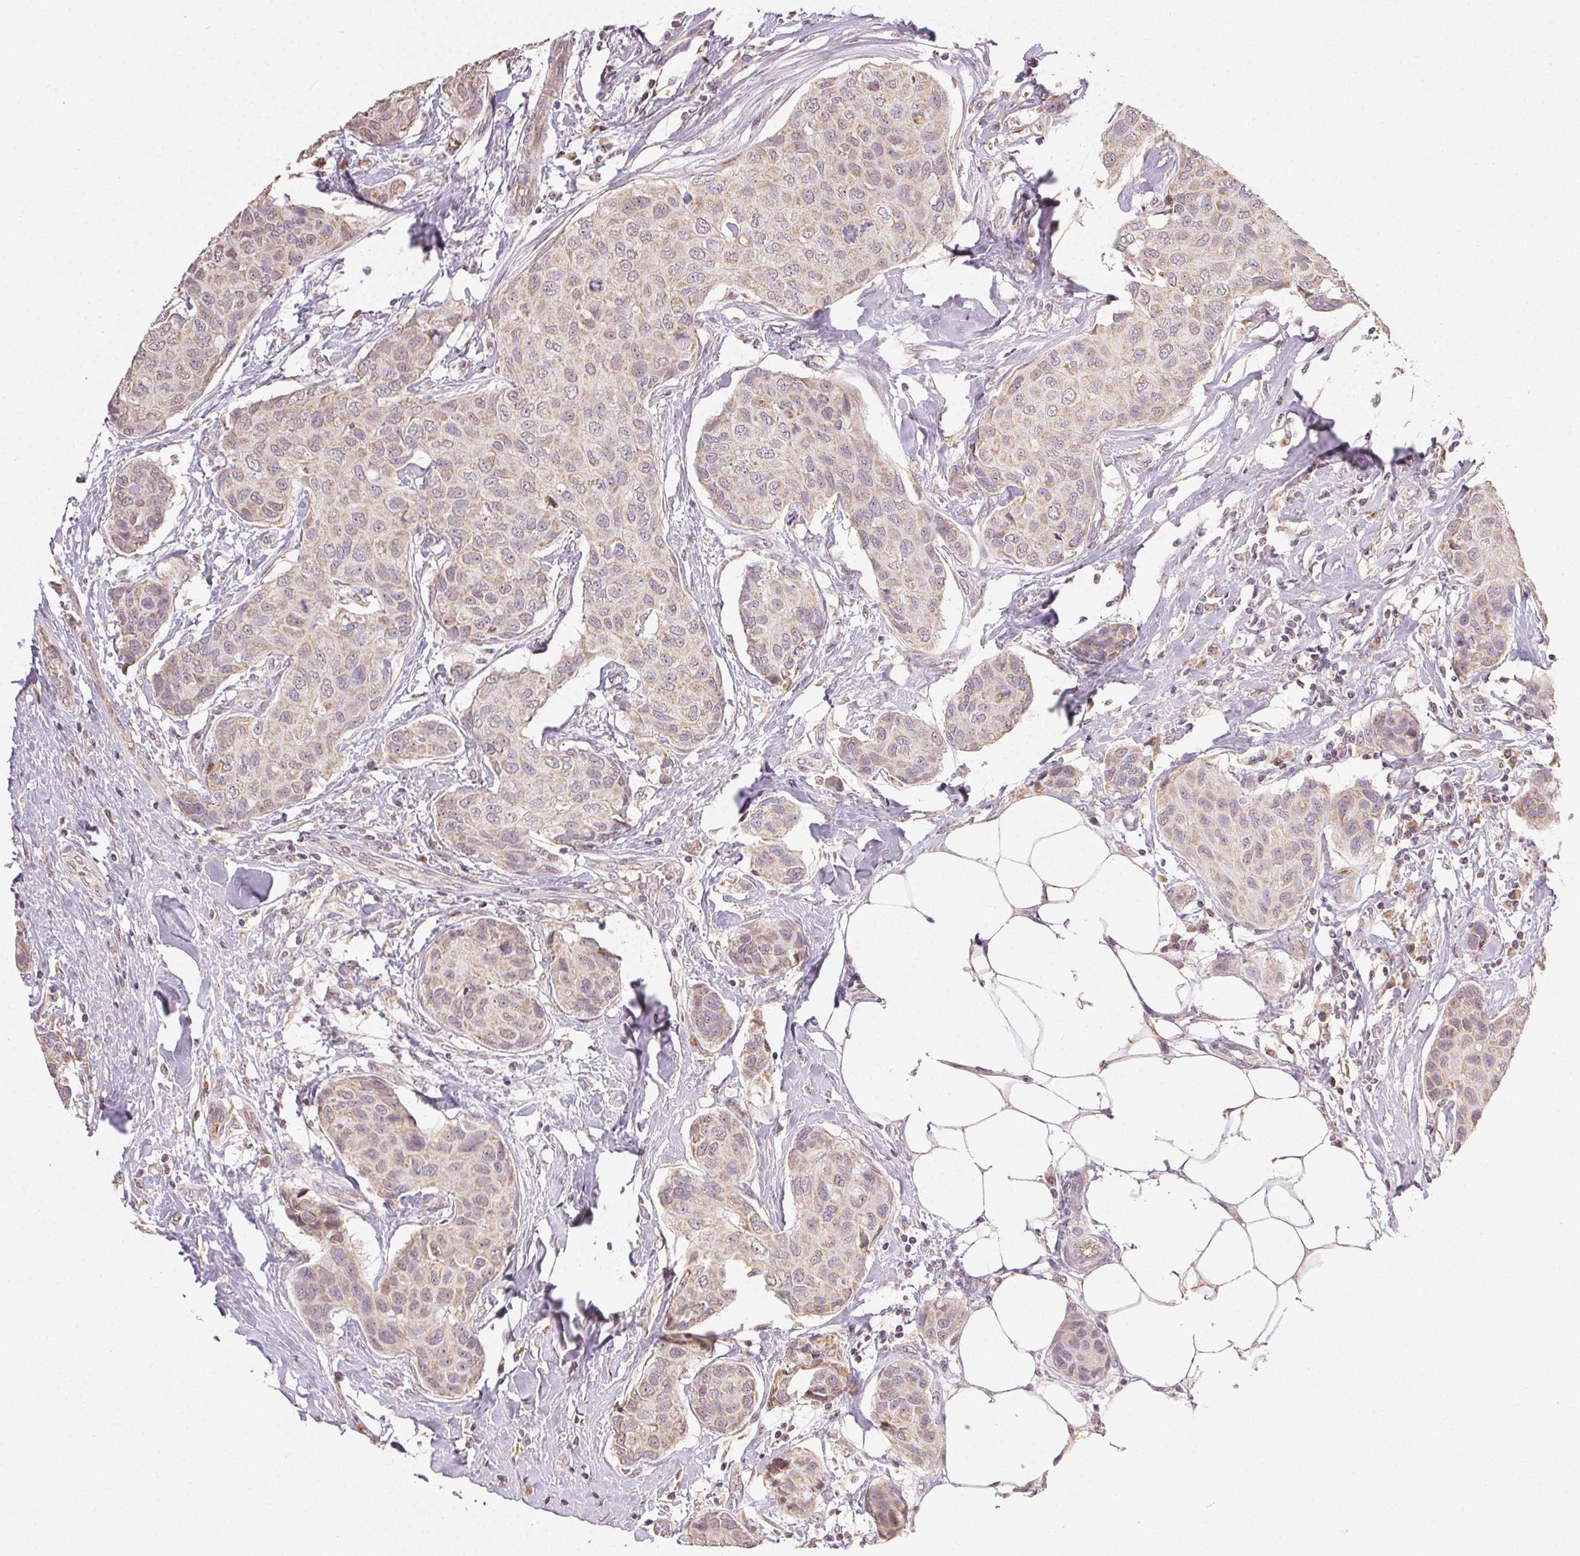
{"staining": {"intensity": "weak", "quantity": "25%-75%", "location": "cytoplasmic/membranous"}, "tissue": "breast cancer", "cell_type": "Tumor cells", "image_type": "cancer", "snomed": [{"axis": "morphology", "description": "Duct carcinoma"}, {"axis": "topography", "description": "Breast"}], "caption": "Protein positivity by IHC displays weak cytoplasmic/membranous expression in approximately 25%-75% of tumor cells in breast intraductal carcinoma.", "gene": "CLASP1", "patient": {"sex": "female", "age": 80}}